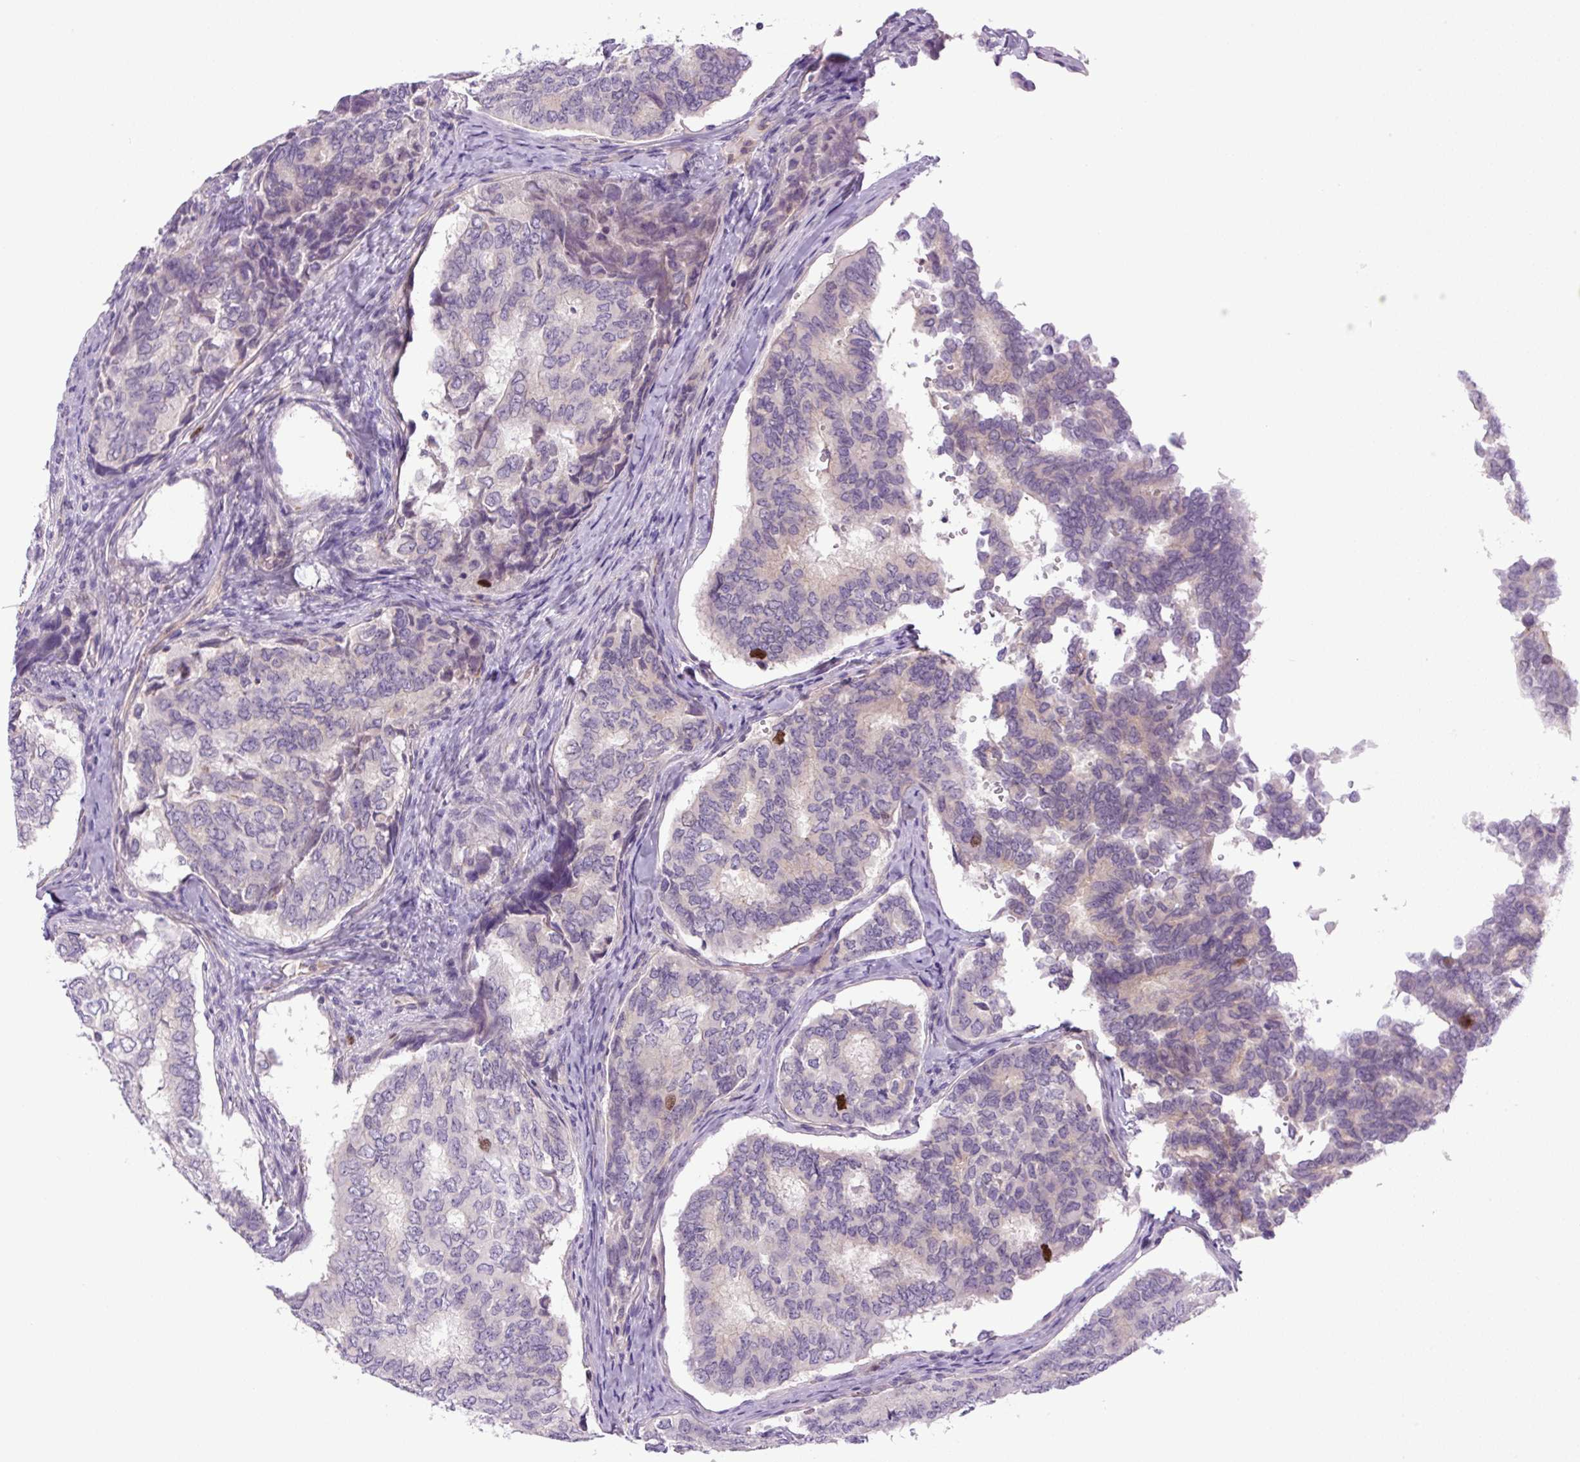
{"staining": {"intensity": "moderate", "quantity": "<25%", "location": "nuclear"}, "tissue": "thyroid cancer", "cell_type": "Tumor cells", "image_type": "cancer", "snomed": [{"axis": "morphology", "description": "Papillary adenocarcinoma, NOS"}, {"axis": "topography", "description": "Thyroid gland"}], "caption": "Tumor cells show low levels of moderate nuclear expression in about <25% of cells in thyroid cancer (papillary adenocarcinoma).", "gene": "KIFC1", "patient": {"sex": "female", "age": 35}}